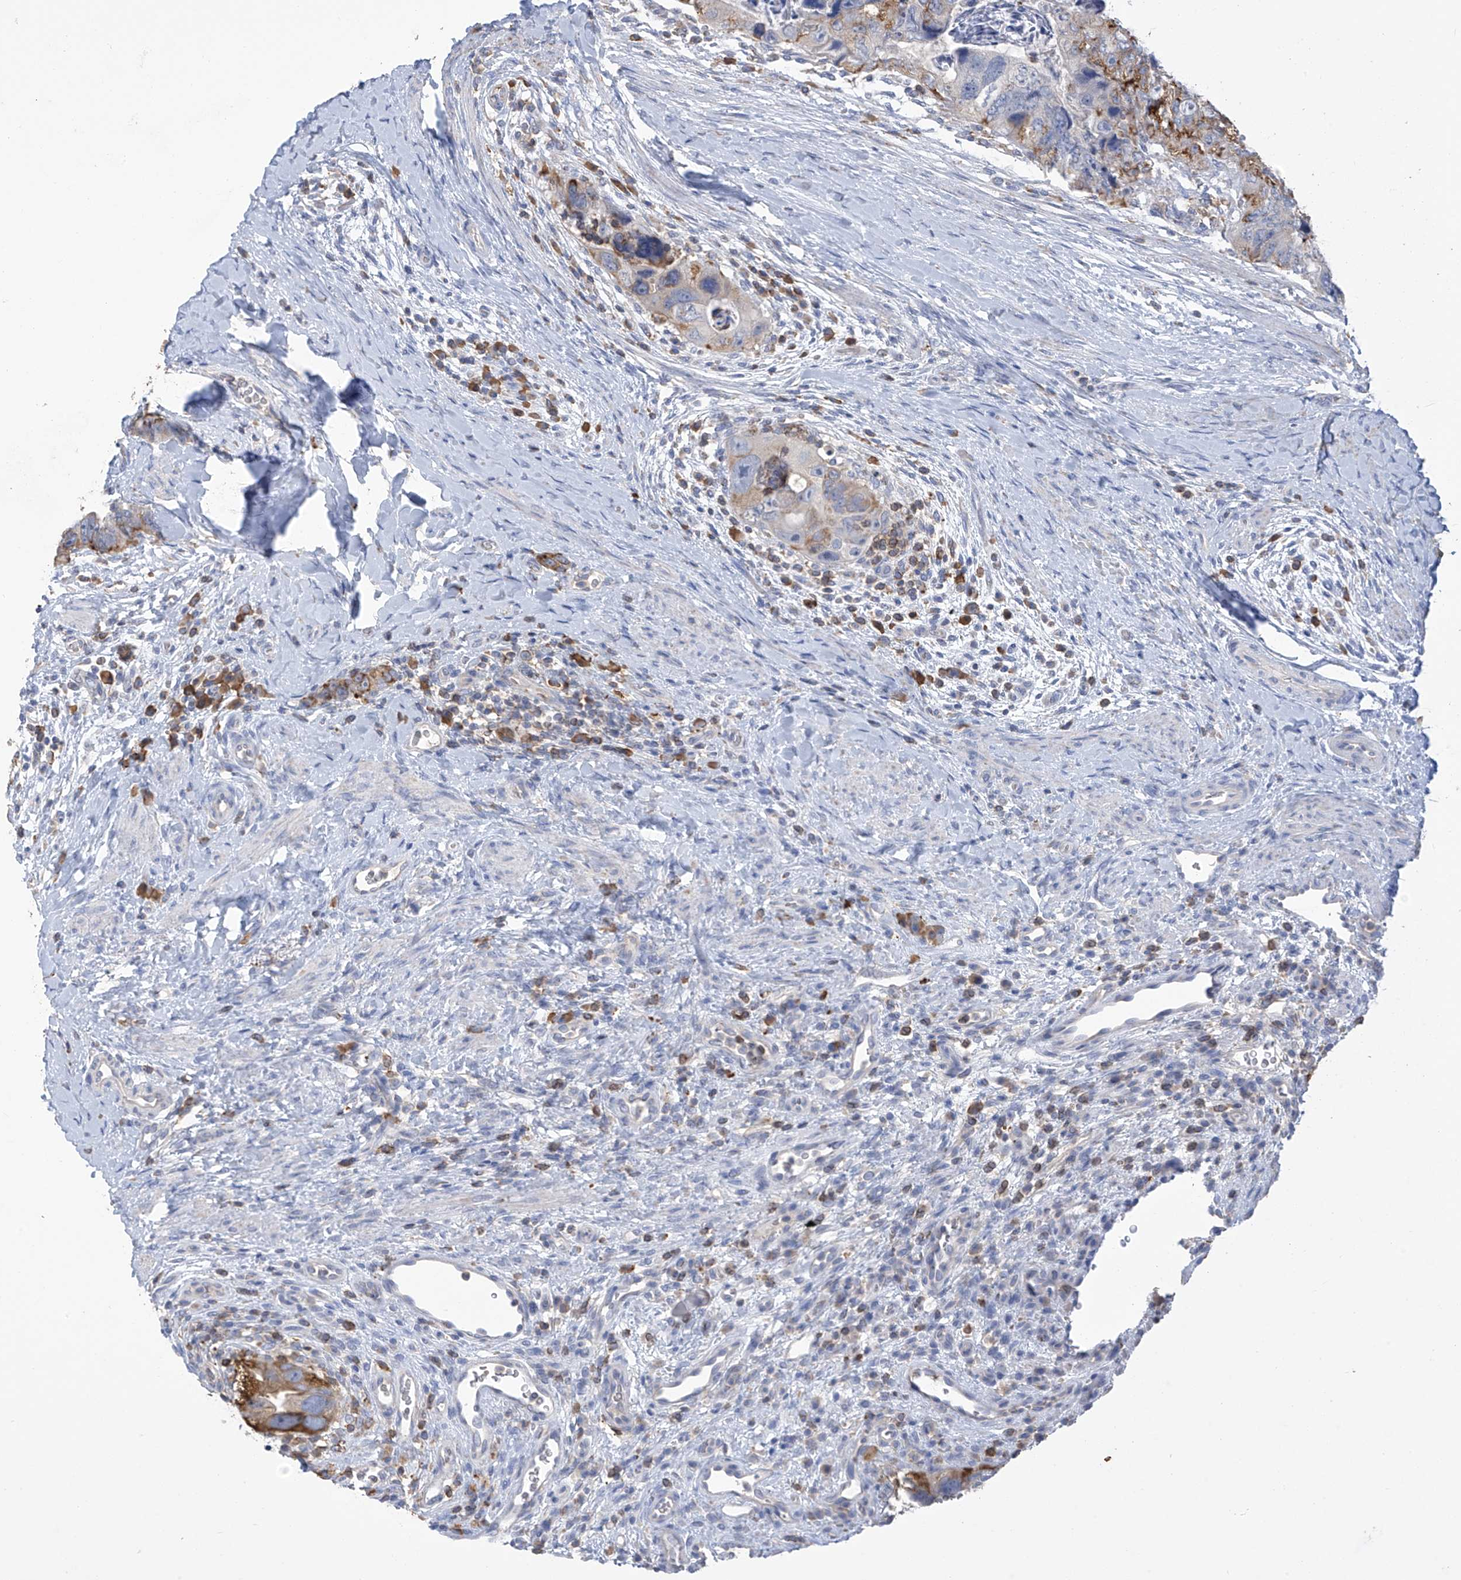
{"staining": {"intensity": "moderate", "quantity": "<25%", "location": "cytoplasmic/membranous"}, "tissue": "colorectal cancer", "cell_type": "Tumor cells", "image_type": "cancer", "snomed": [{"axis": "morphology", "description": "Adenocarcinoma, NOS"}, {"axis": "topography", "description": "Rectum"}], "caption": "Moderate cytoplasmic/membranous staining is present in approximately <25% of tumor cells in colorectal cancer.", "gene": "OGT", "patient": {"sex": "male", "age": 59}}